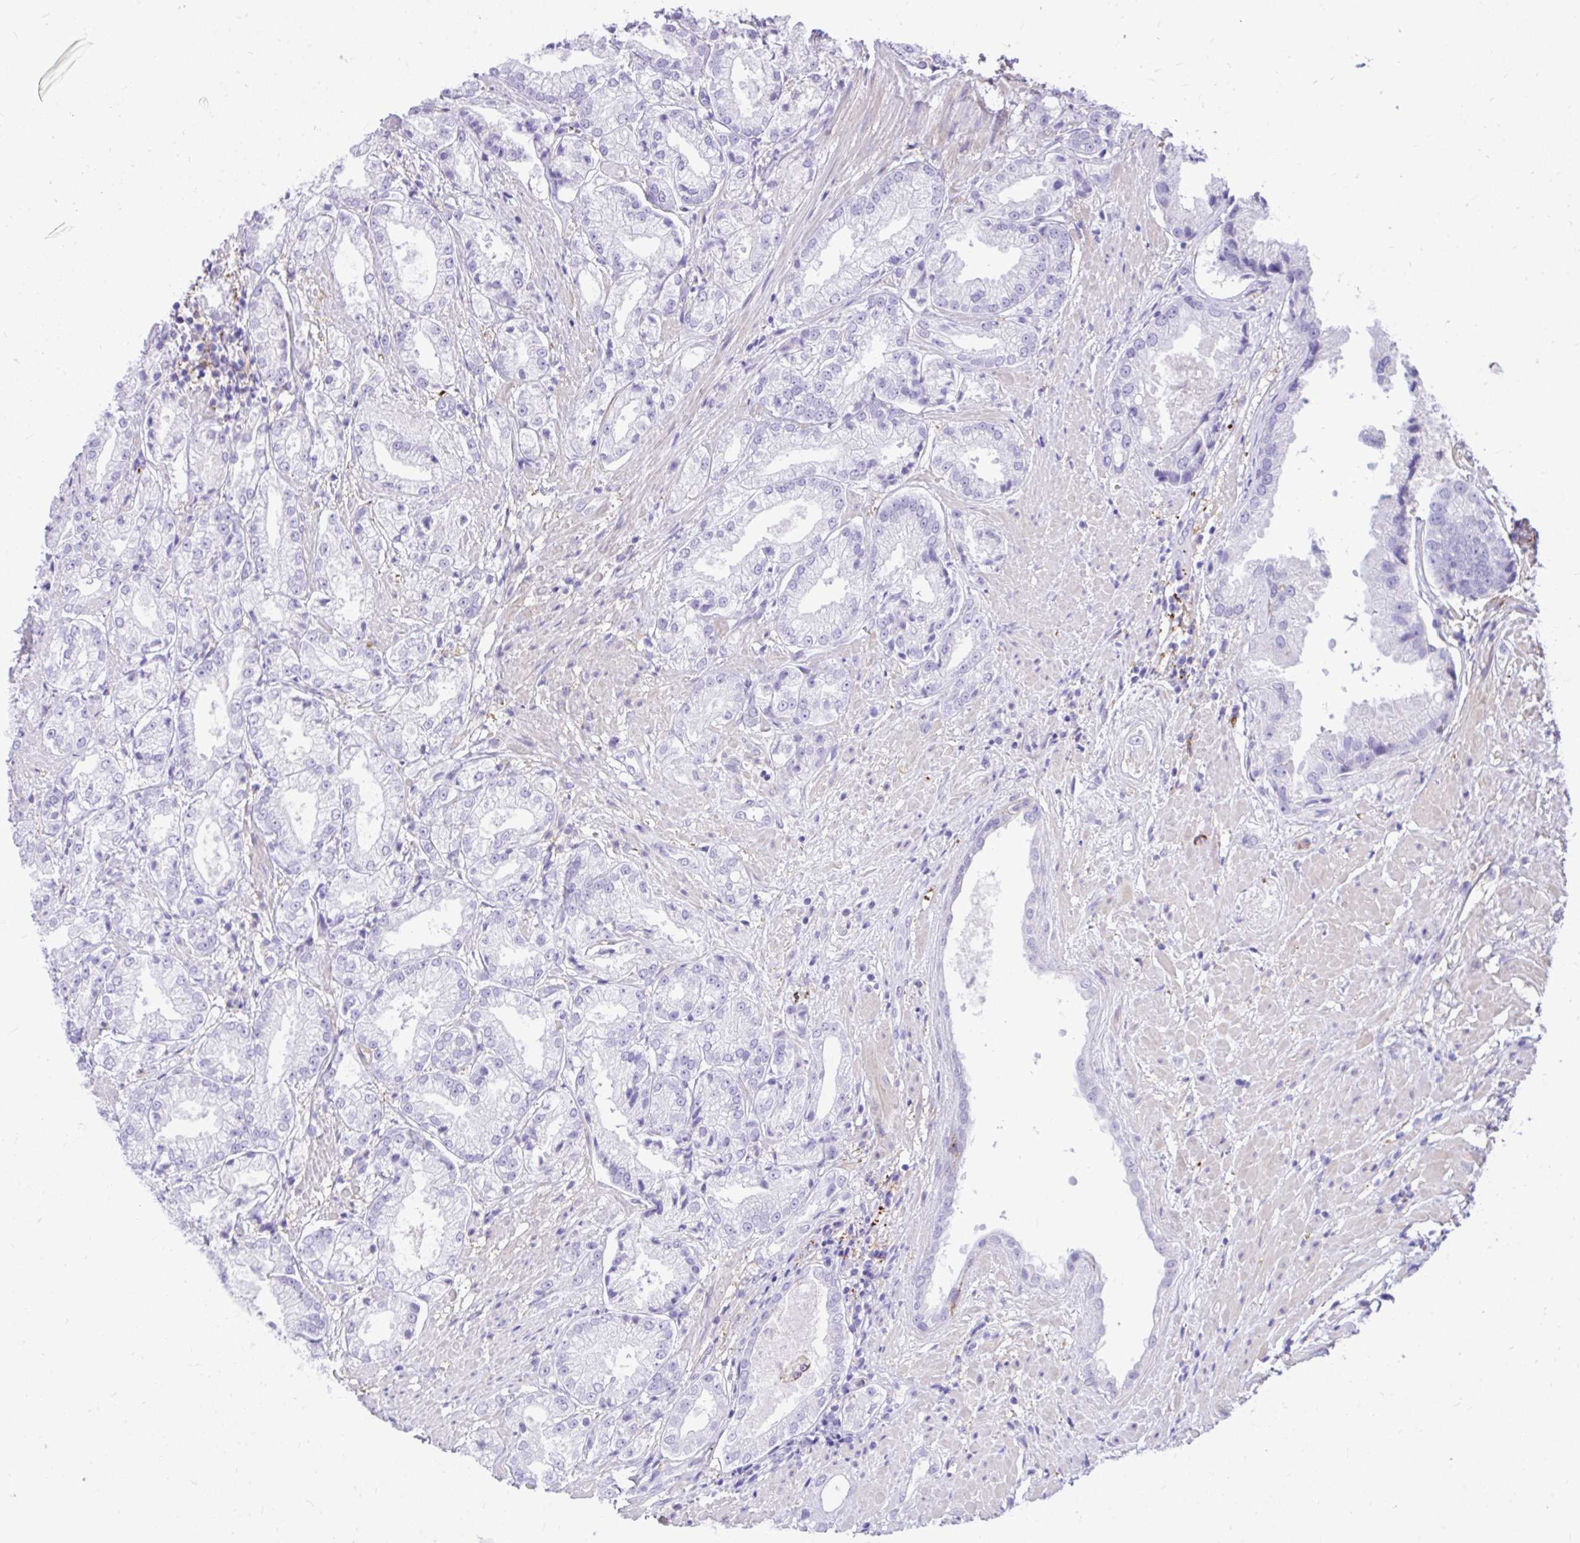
{"staining": {"intensity": "negative", "quantity": "none", "location": "none"}, "tissue": "prostate cancer", "cell_type": "Tumor cells", "image_type": "cancer", "snomed": [{"axis": "morphology", "description": "Adenocarcinoma, High grade"}, {"axis": "topography", "description": "Prostate"}], "caption": "An image of prostate adenocarcinoma (high-grade) stained for a protein displays no brown staining in tumor cells.", "gene": "TLR7", "patient": {"sex": "male", "age": 61}}